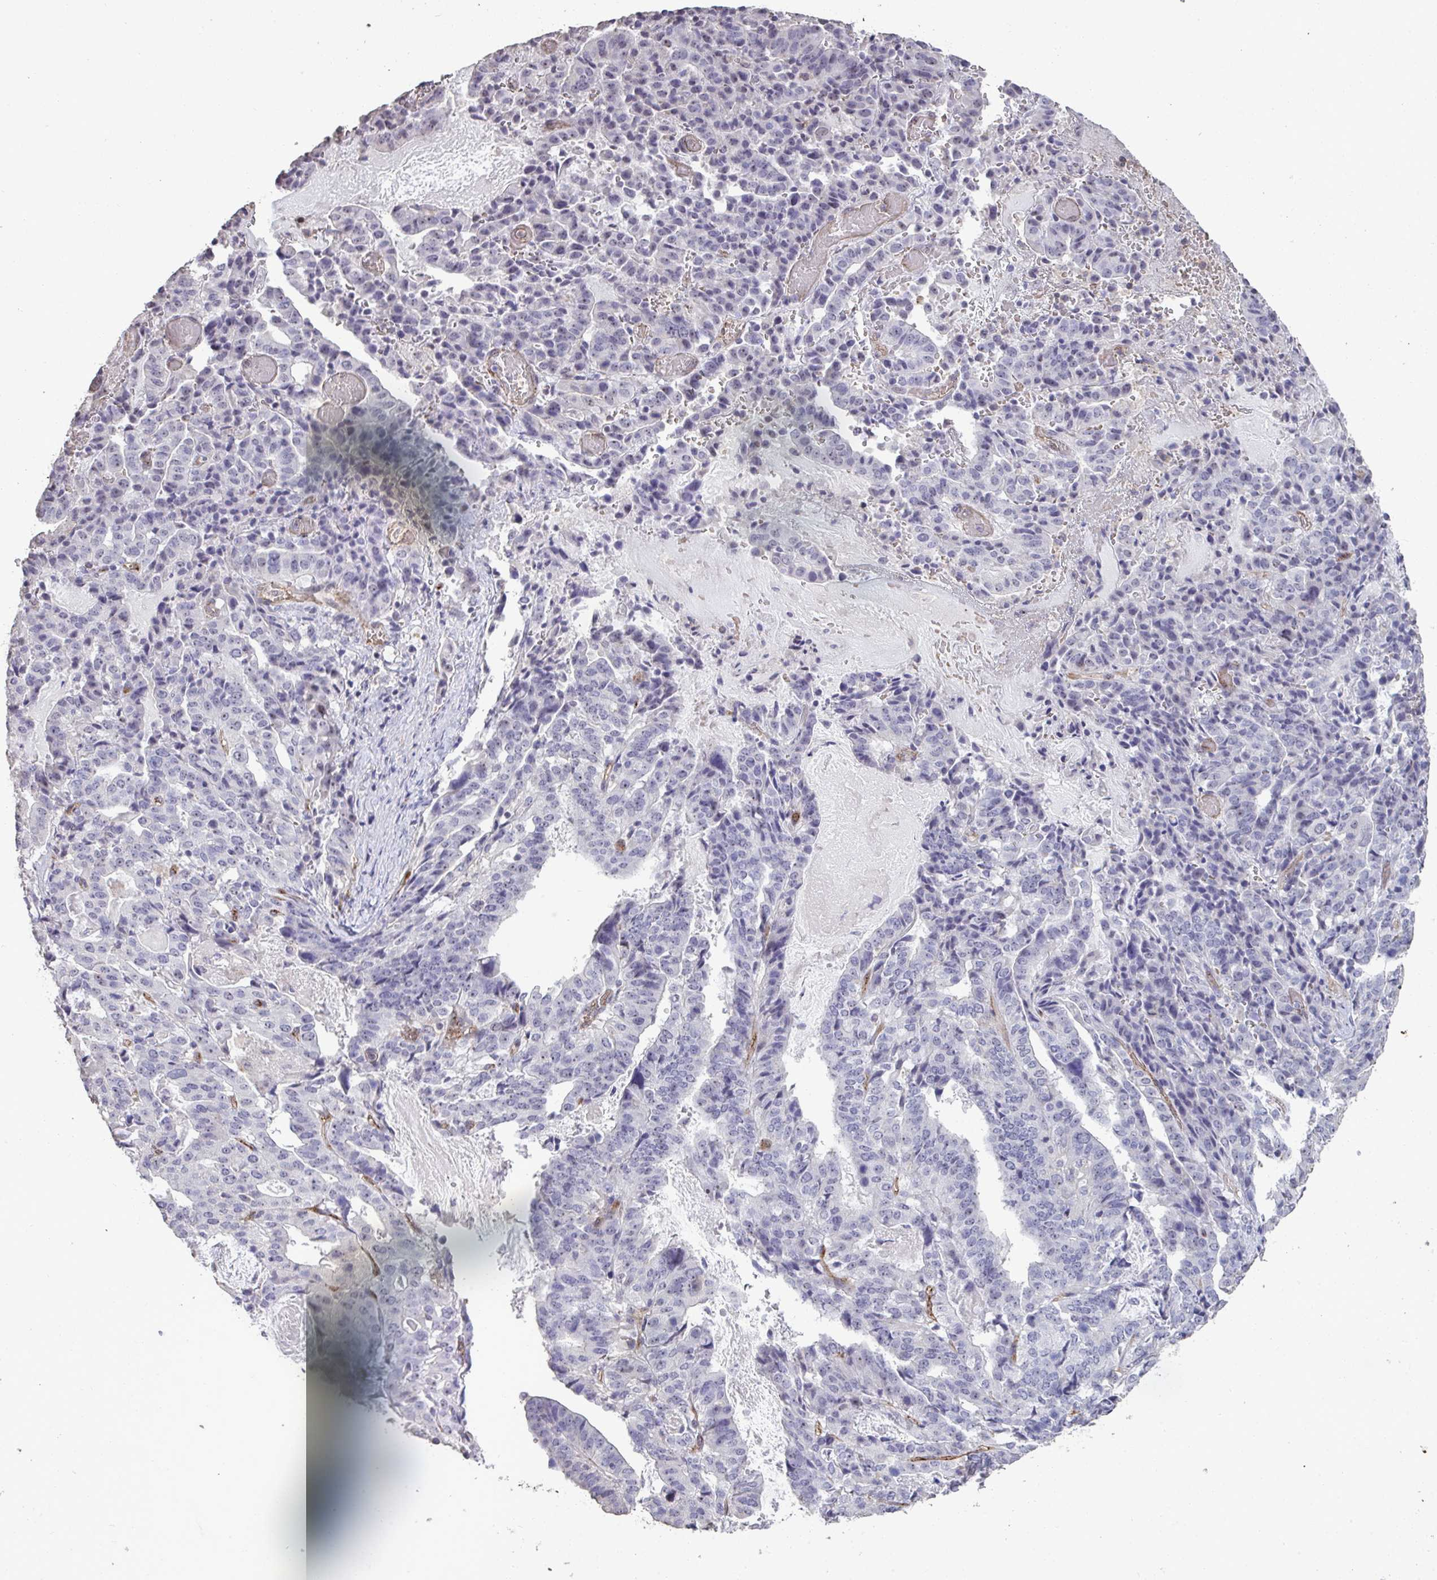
{"staining": {"intensity": "weak", "quantity": "<25%", "location": "nuclear"}, "tissue": "stomach cancer", "cell_type": "Tumor cells", "image_type": "cancer", "snomed": [{"axis": "morphology", "description": "Adenocarcinoma, NOS"}, {"axis": "topography", "description": "Stomach"}], "caption": "There is no significant staining in tumor cells of stomach adenocarcinoma.", "gene": "SENP3", "patient": {"sex": "male", "age": 48}}